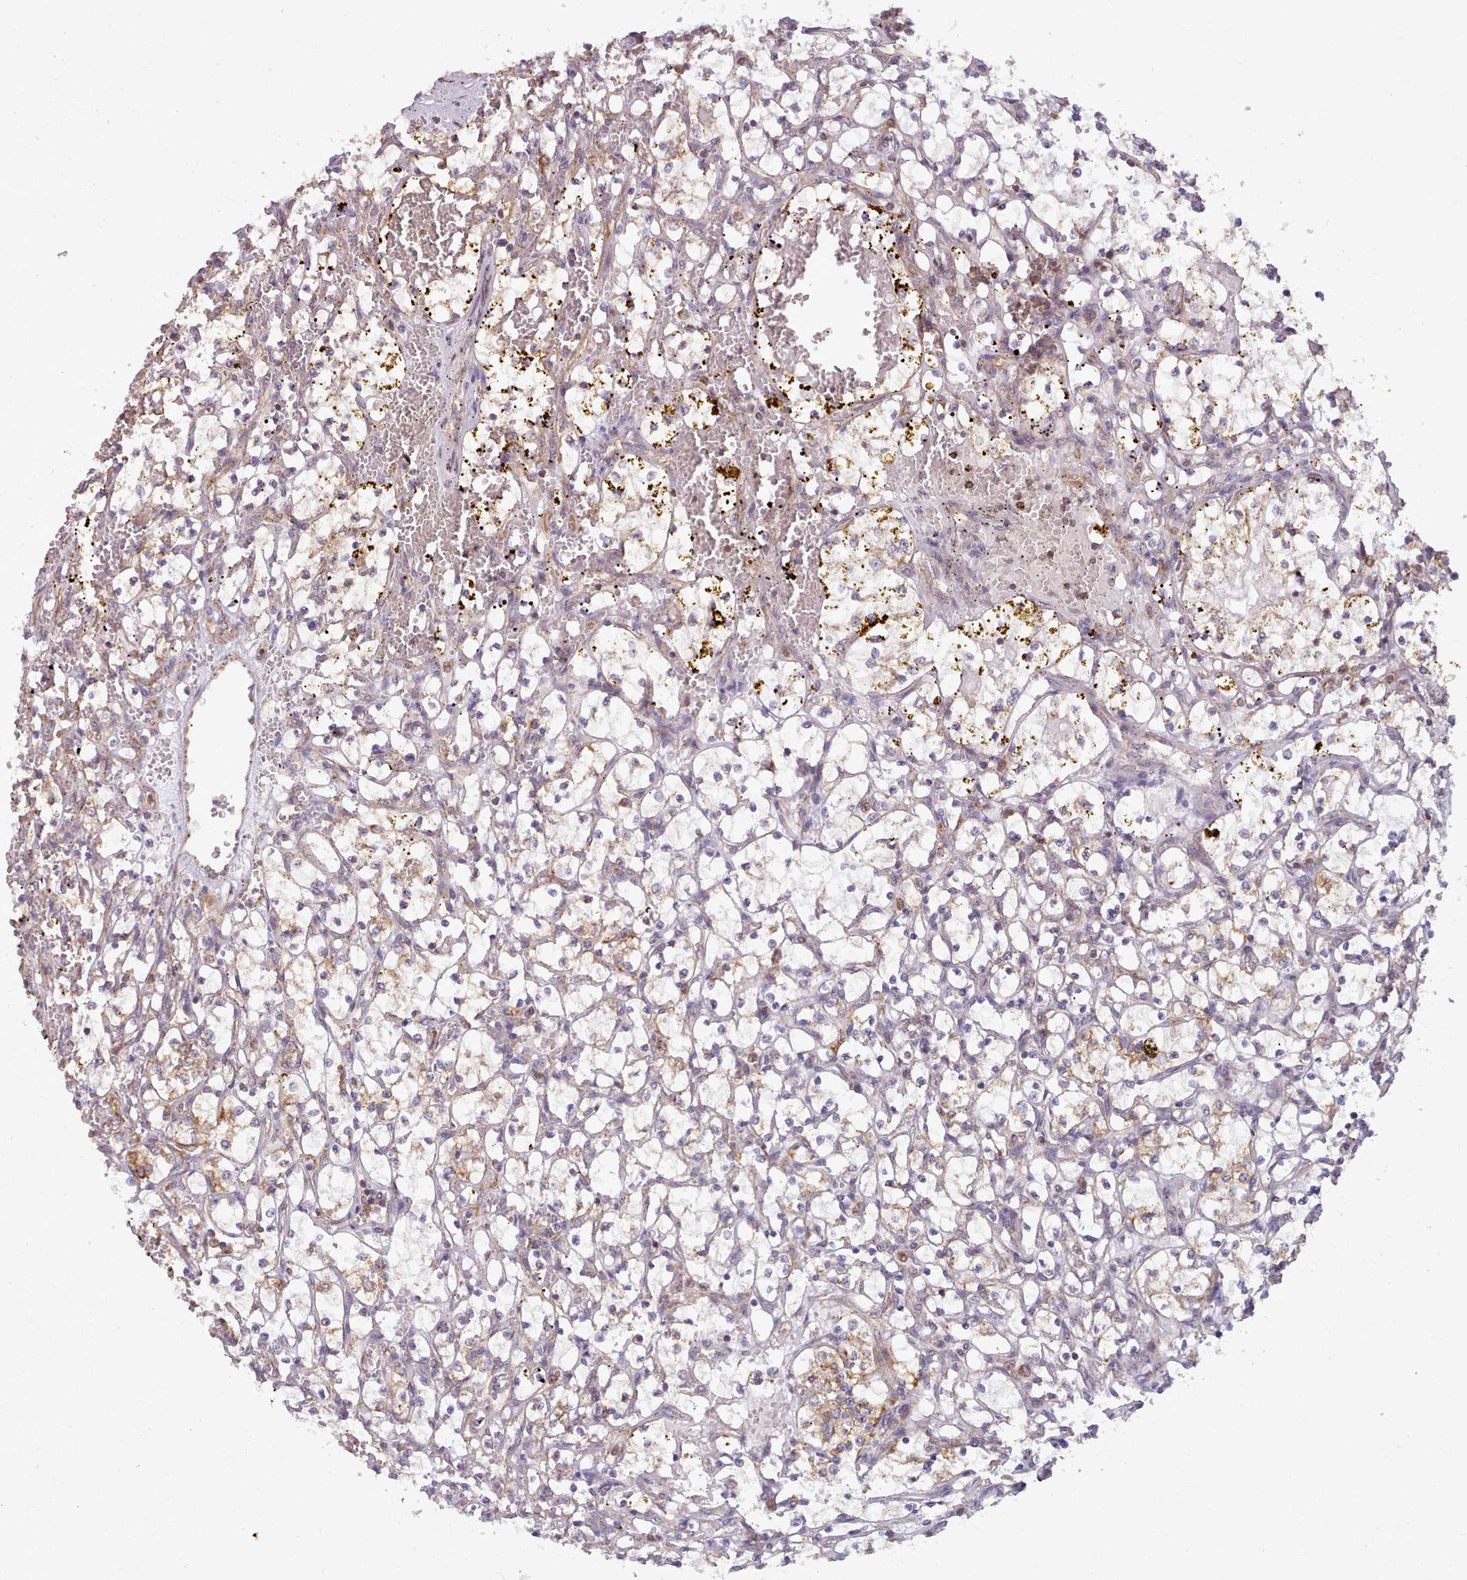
{"staining": {"intensity": "moderate", "quantity": "<25%", "location": "cytoplasmic/membranous"}, "tissue": "renal cancer", "cell_type": "Tumor cells", "image_type": "cancer", "snomed": [{"axis": "morphology", "description": "Adenocarcinoma, NOS"}, {"axis": "topography", "description": "Kidney"}], "caption": "This is a micrograph of immunohistochemistry staining of renal cancer (adenocarcinoma), which shows moderate staining in the cytoplasmic/membranous of tumor cells.", "gene": "CRYBG1", "patient": {"sex": "female", "age": 69}}